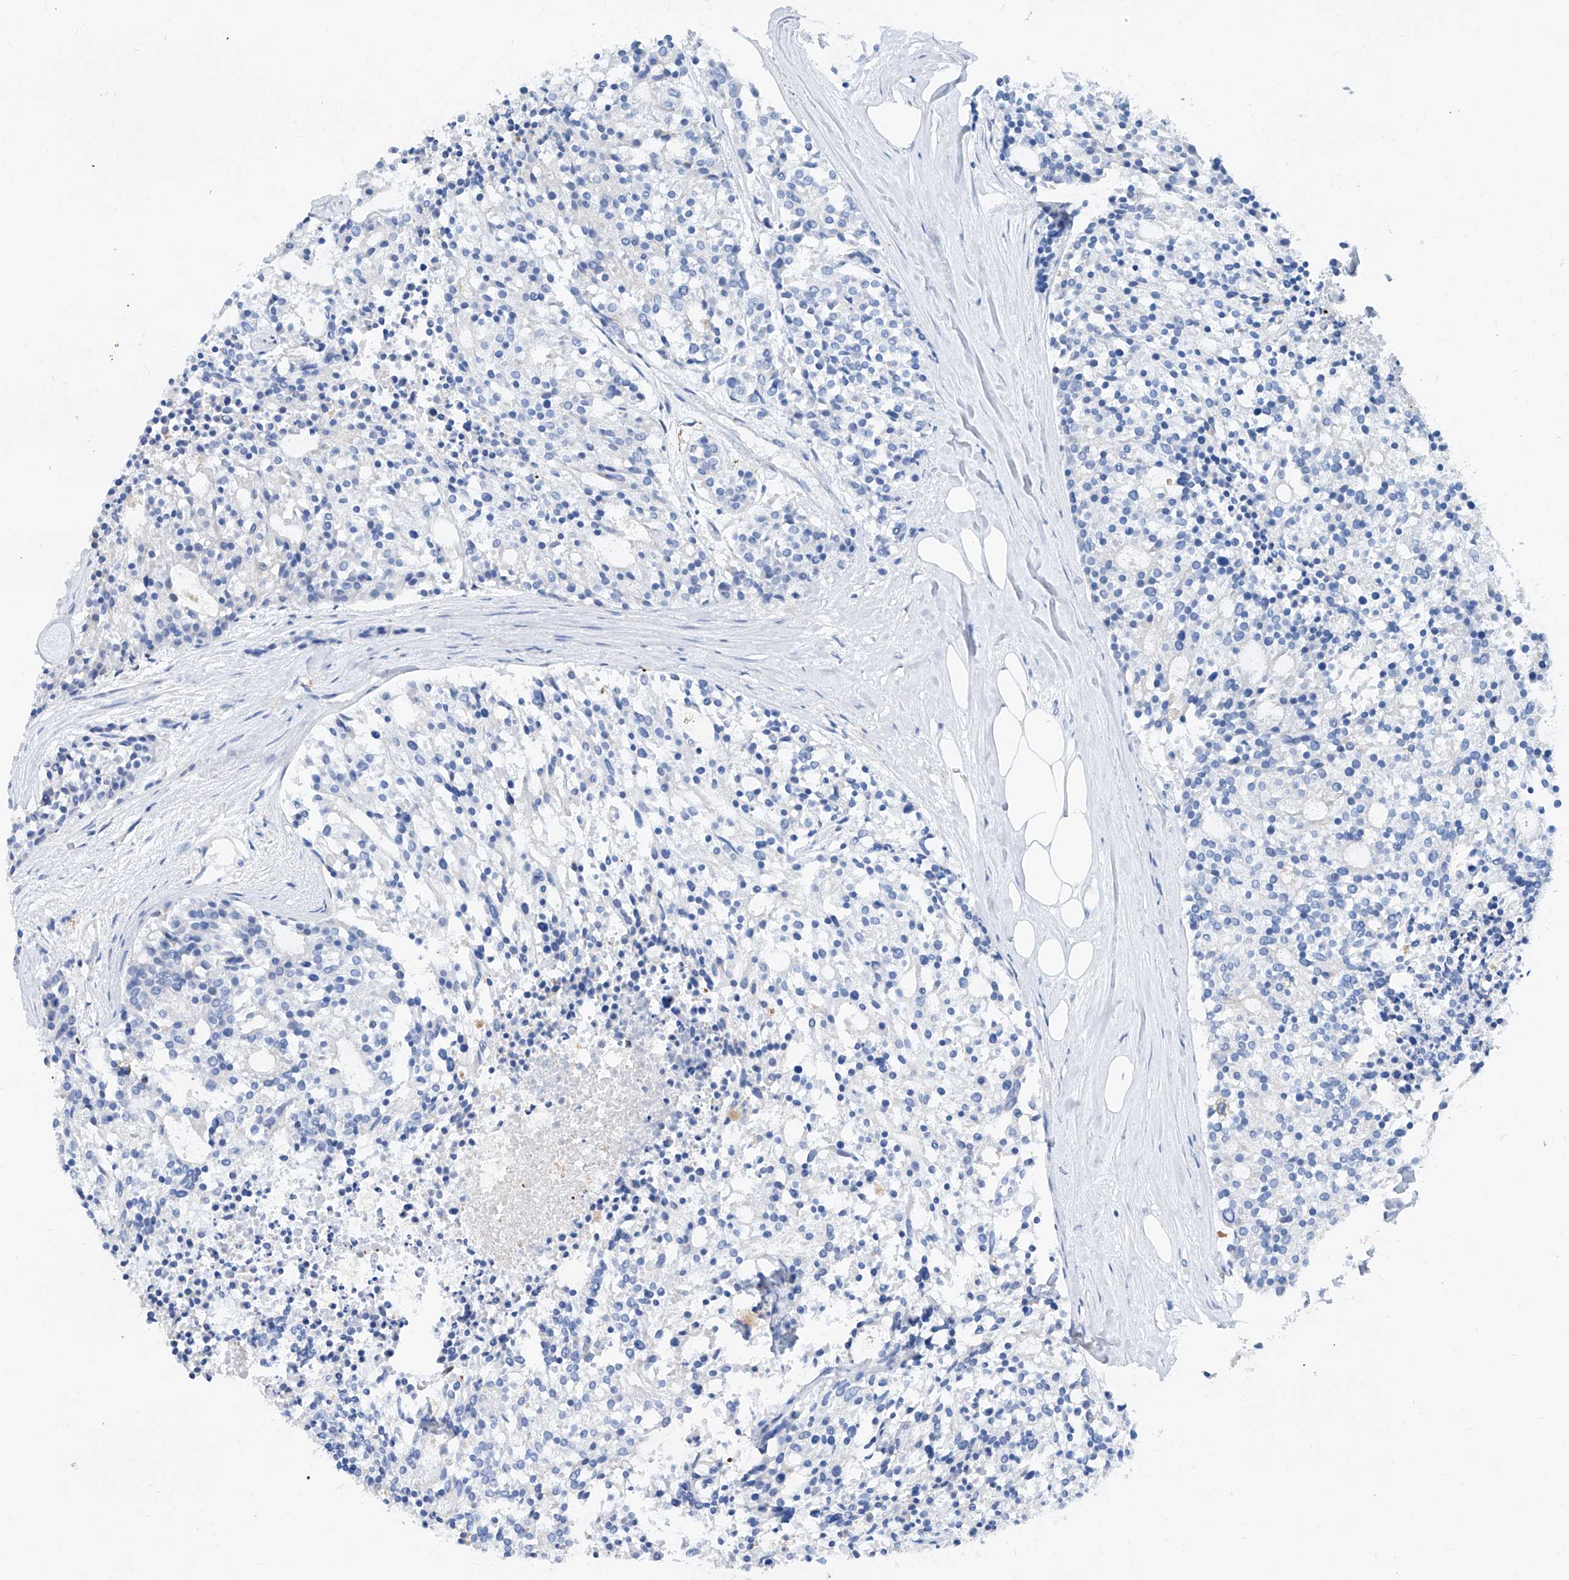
{"staining": {"intensity": "negative", "quantity": "none", "location": "none"}, "tissue": "carcinoid", "cell_type": "Tumor cells", "image_type": "cancer", "snomed": [{"axis": "morphology", "description": "Carcinoid, malignant, NOS"}, {"axis": "topography", "description": "Pancreas"}], "caption": "DAB (3,3'-diaminobenzidine) immunohistochemical staining of human carcinoid displays no significant staining in tumor cells.", "gene": "SLC25A29", "patient": {"sex": "female", "age": 54}}